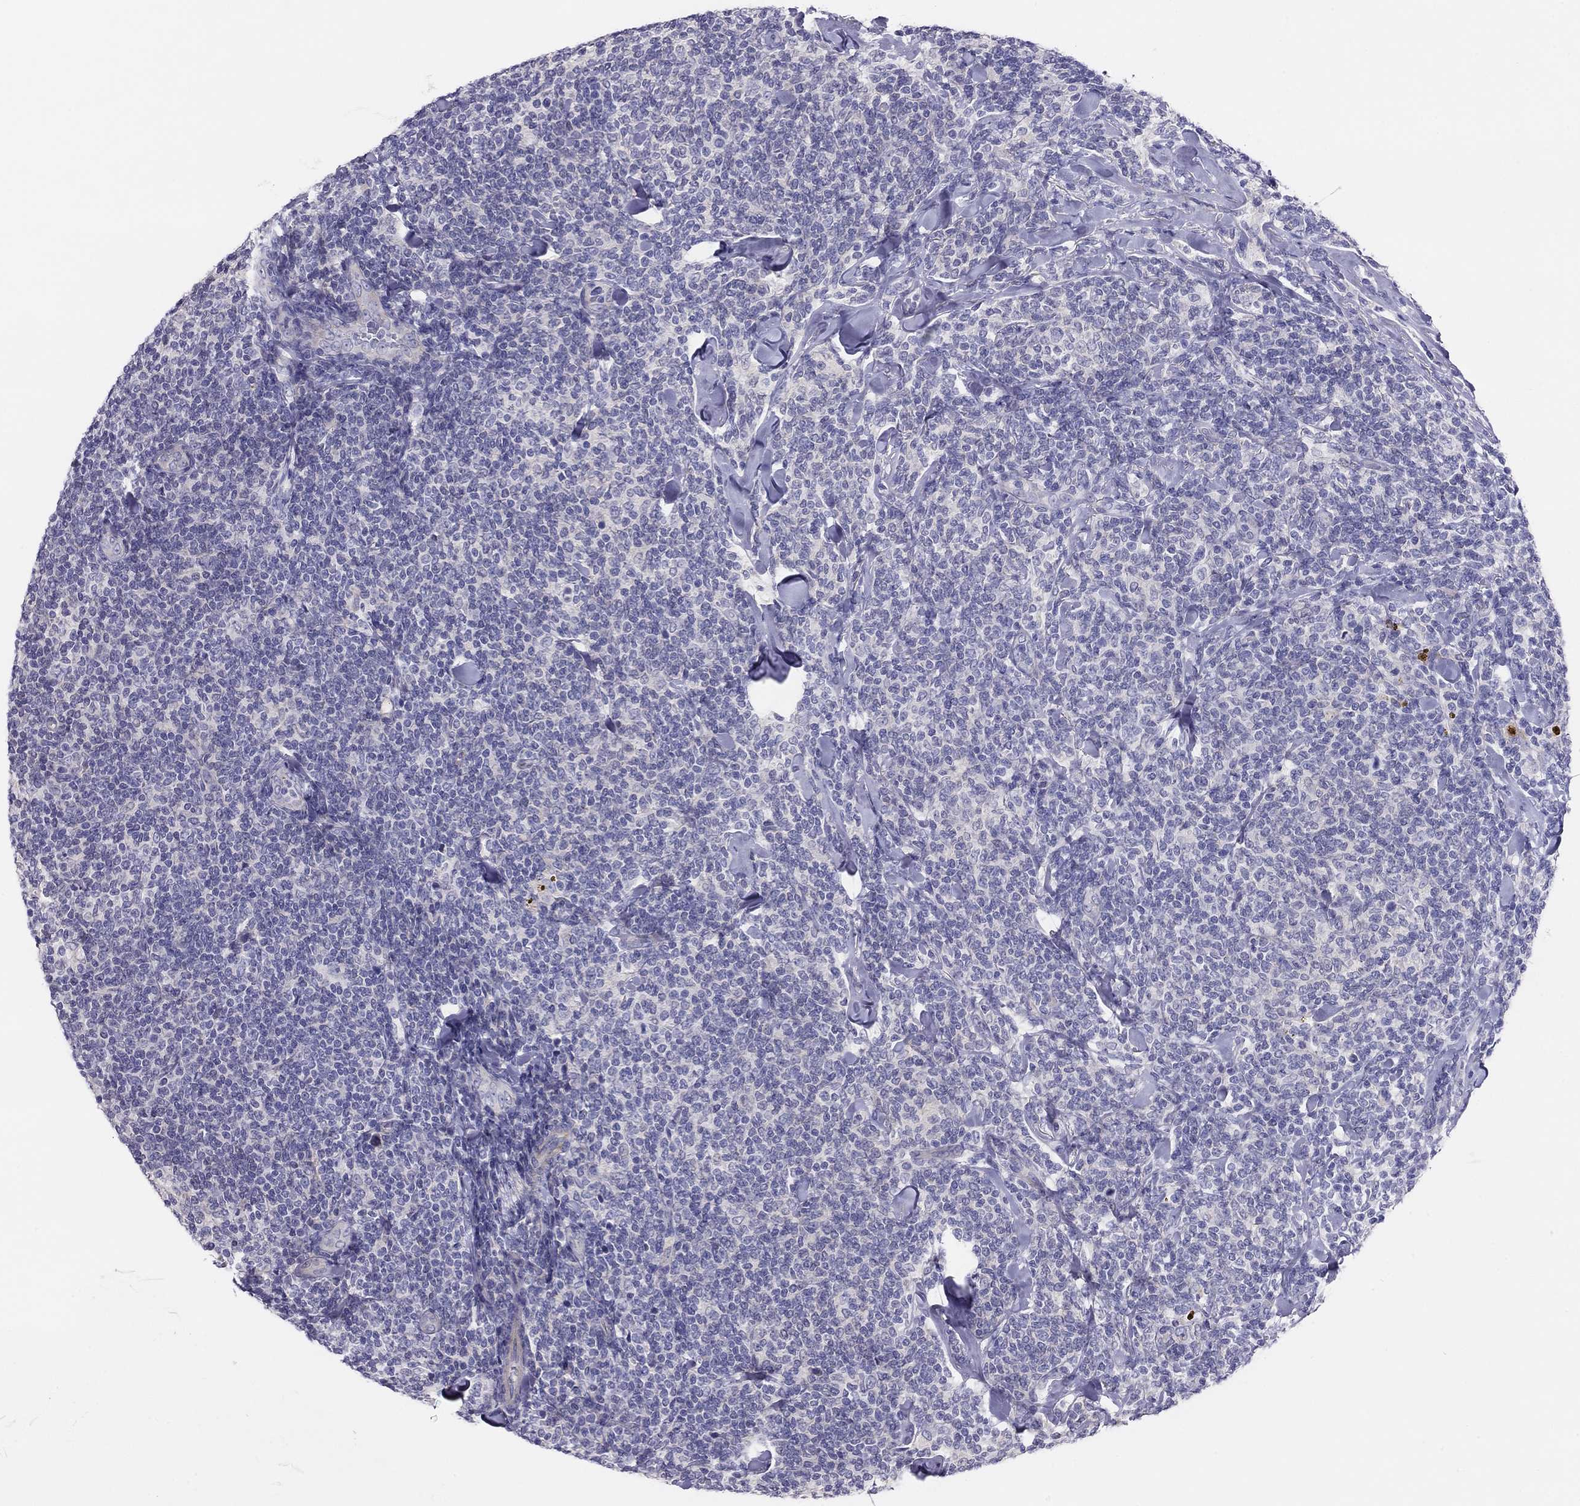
{"staining": {"intensity": "negative", "quantity": "none", "location": "none"}, "tissue": "lymphoma", "cell_type": "Tumor cells", "image_type": "cancer", "snomed": [{"axis": "morphology", "description": "Malignant lymphoma, non-Hodgkin's type, Low grade"}, {"axis": "topography", "description": "Lymph node"}], "caption": "Immunohistochemical staining of lymphoma shows no significant positivity in tumor cells.", "gene": "MGAT4C", "patient": {"sex": "female", "age": 56}}